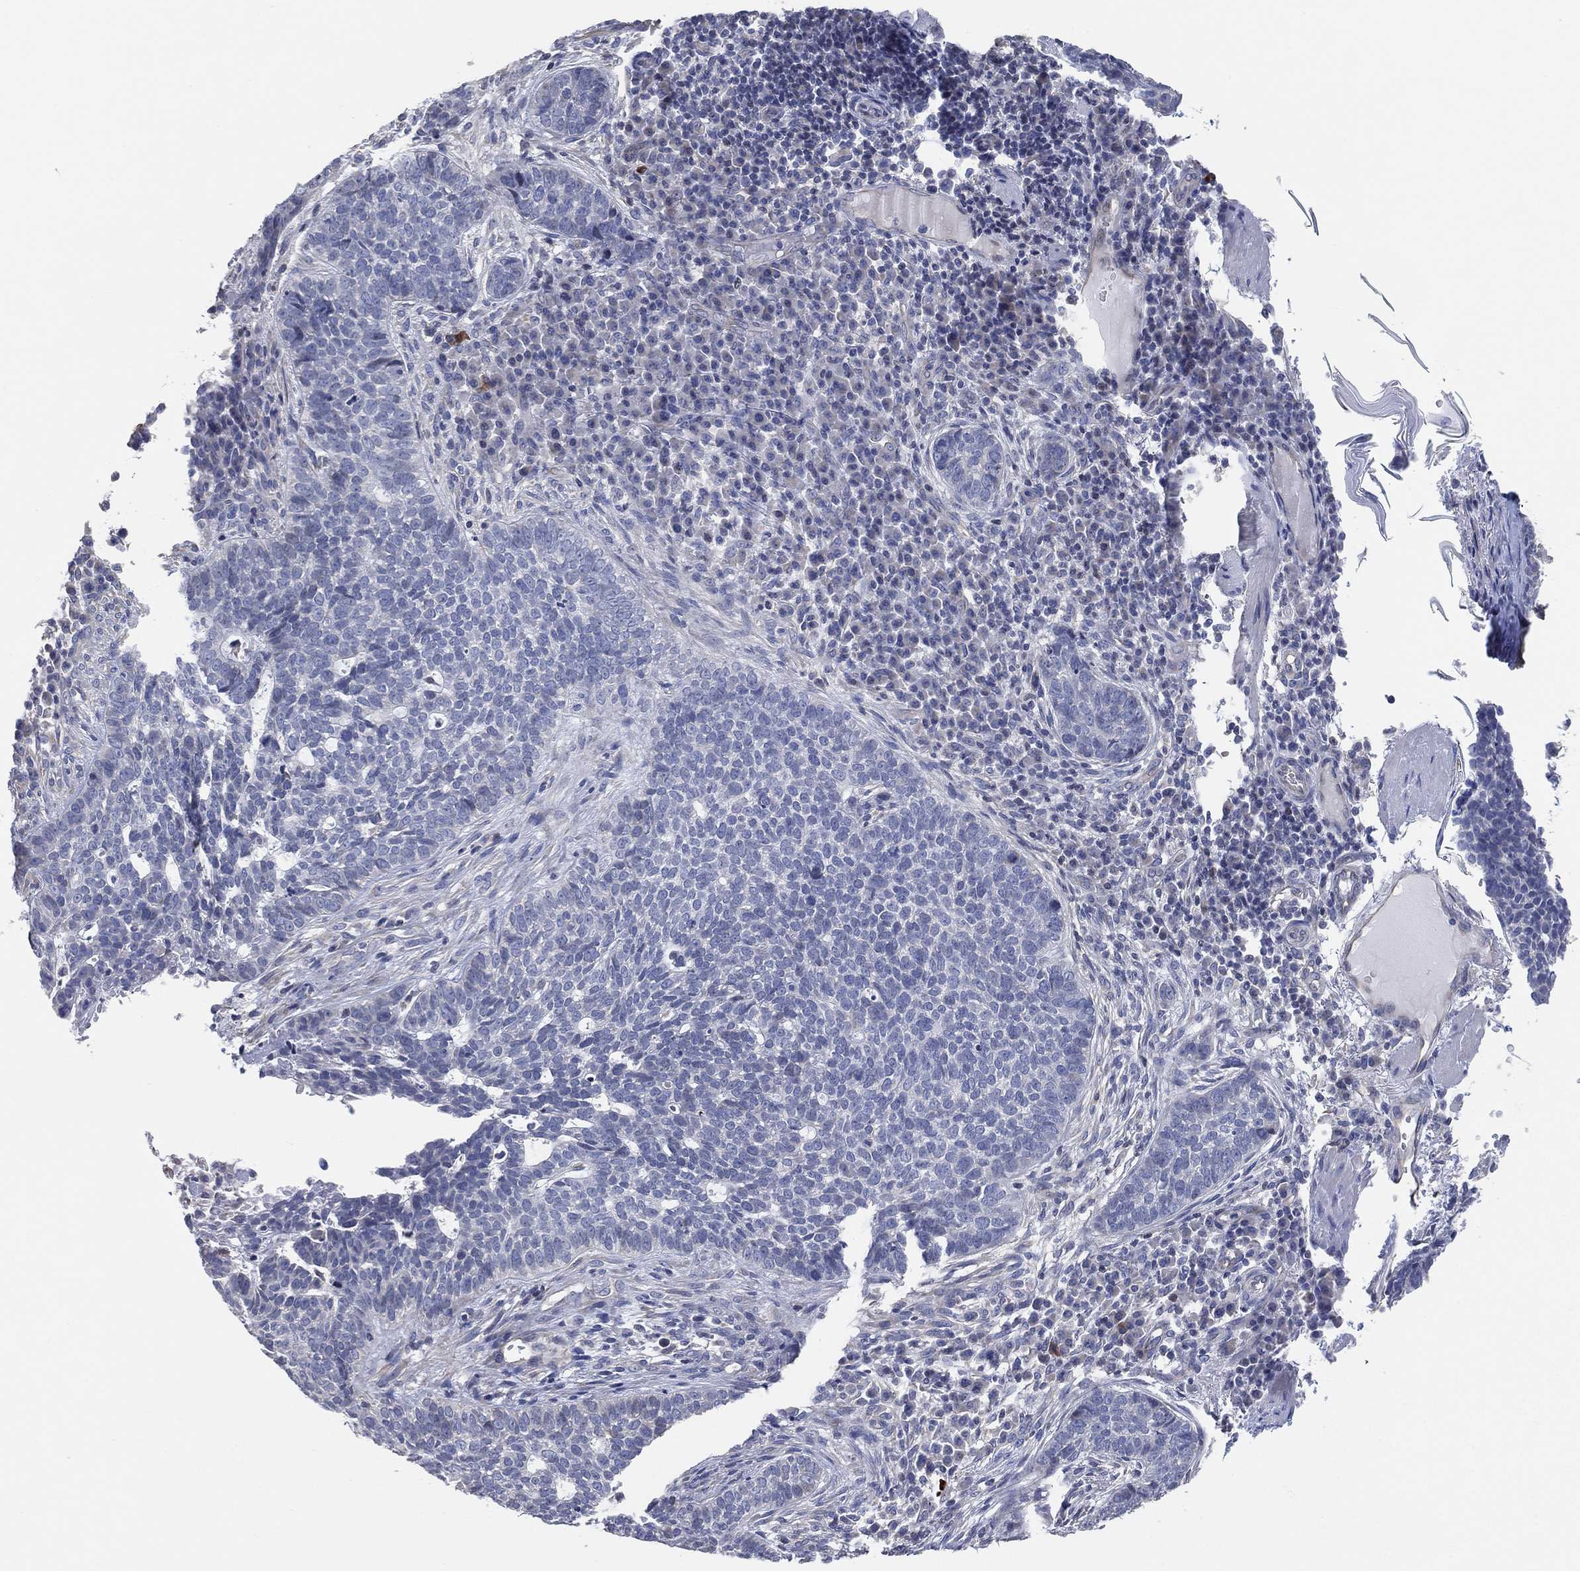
{"staining": {"intensity": "negative", "quantity": "none", "location": "none"}, "tissue": "skin cancer", "cell_type": "Tumor cells", "image_type": "cancer", "snomed": [{"axis": "morphology", "description": "Basal cell carcinoma"}, {"axis": "topography", "description": "Skin"}], "caption": "Histopathology image shows no protein staining in tumor cells of skin basal cell carcinoma tissue.", "gene": "CFTR", "patient": {"sex": "female", "age": 69}}